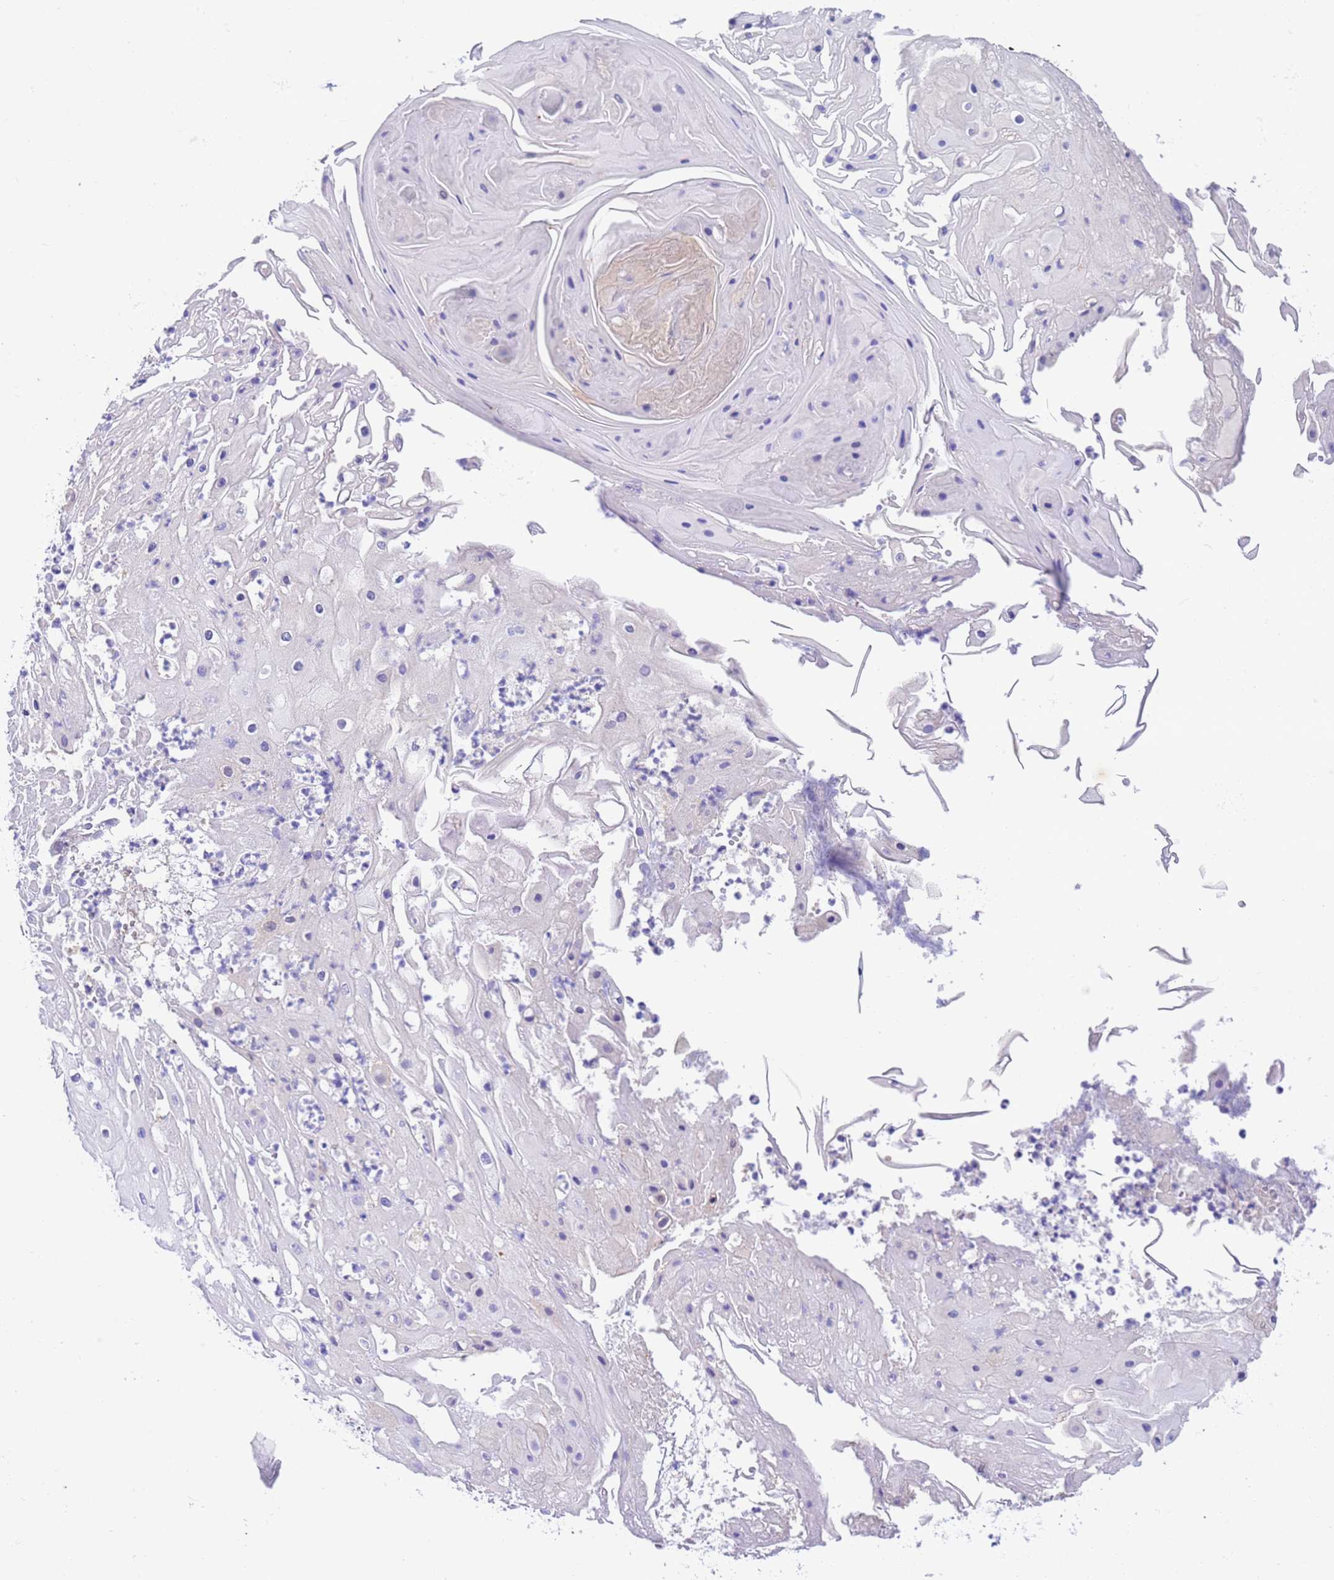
{"staining": {"intensity": "negative", "quantity": "none", "location": "none"}, "tissue": "skin cancer", "cell_type": "Tumor cells", "image_type": "cancer", "snomed": [{"axis": "morphology", "description": "Squamous cell carcinoma, NOS"}, {"axis": "topography", "description": "Skin"}], "caption": "IHC of skin cancer shows no staining in tumor cells.", "gene": "USP38", "patient": {"sex": "male", "age": 70}}